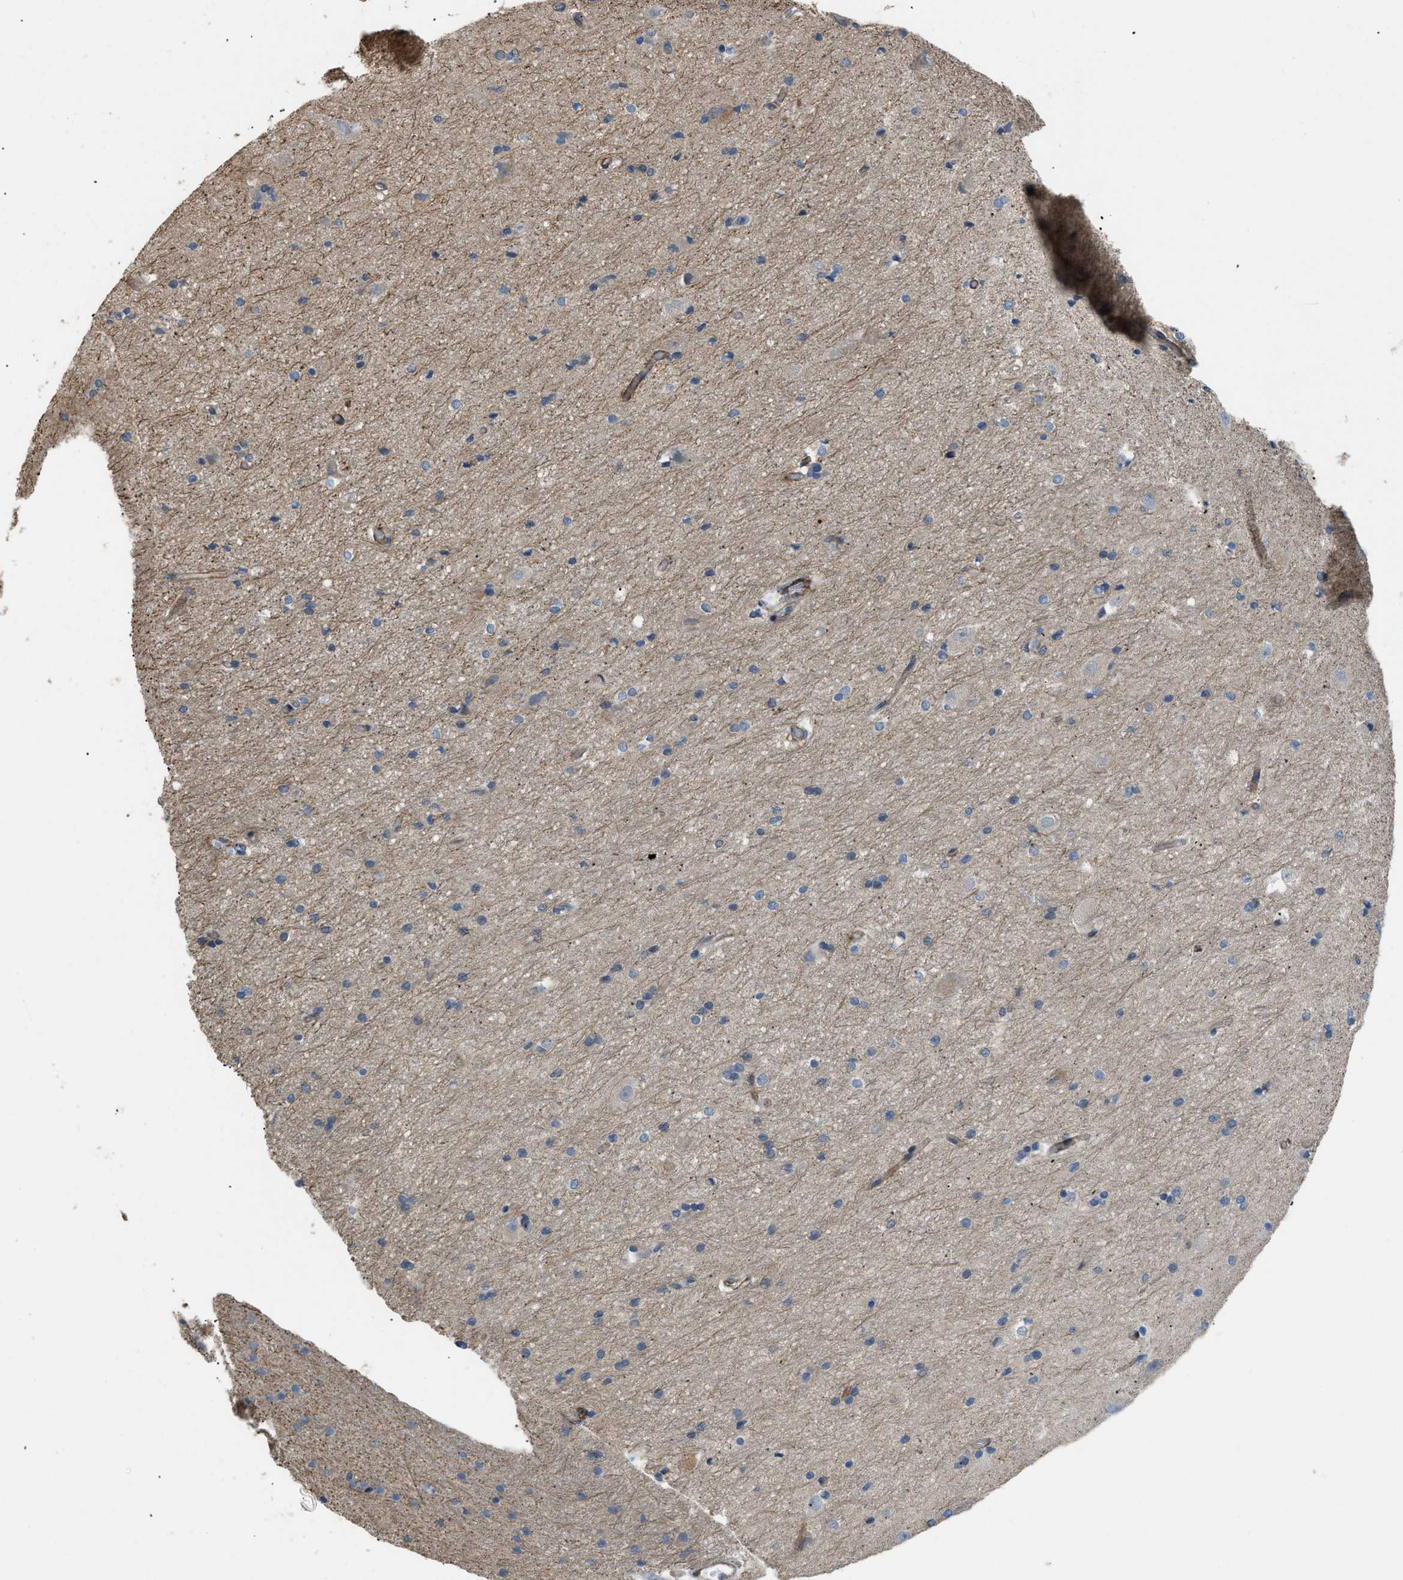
{"staining": {"intensity": "negative", "quantity": "none", "location": "none"}, "tissue": "hippocampus", "cell_type": "Glial cells", "image_type": "normal", "snomed": [{"axis": "morphology", "description": "Normal tissue, NOS"}, {"axis": "topography", "description": "Hippocampus"}], "caption": "This is an IHC image of normal hippocampus. There is no expression in glial cells.", "gene": "BTN3A2", "patient": {"sex": "female", "age": 19}}